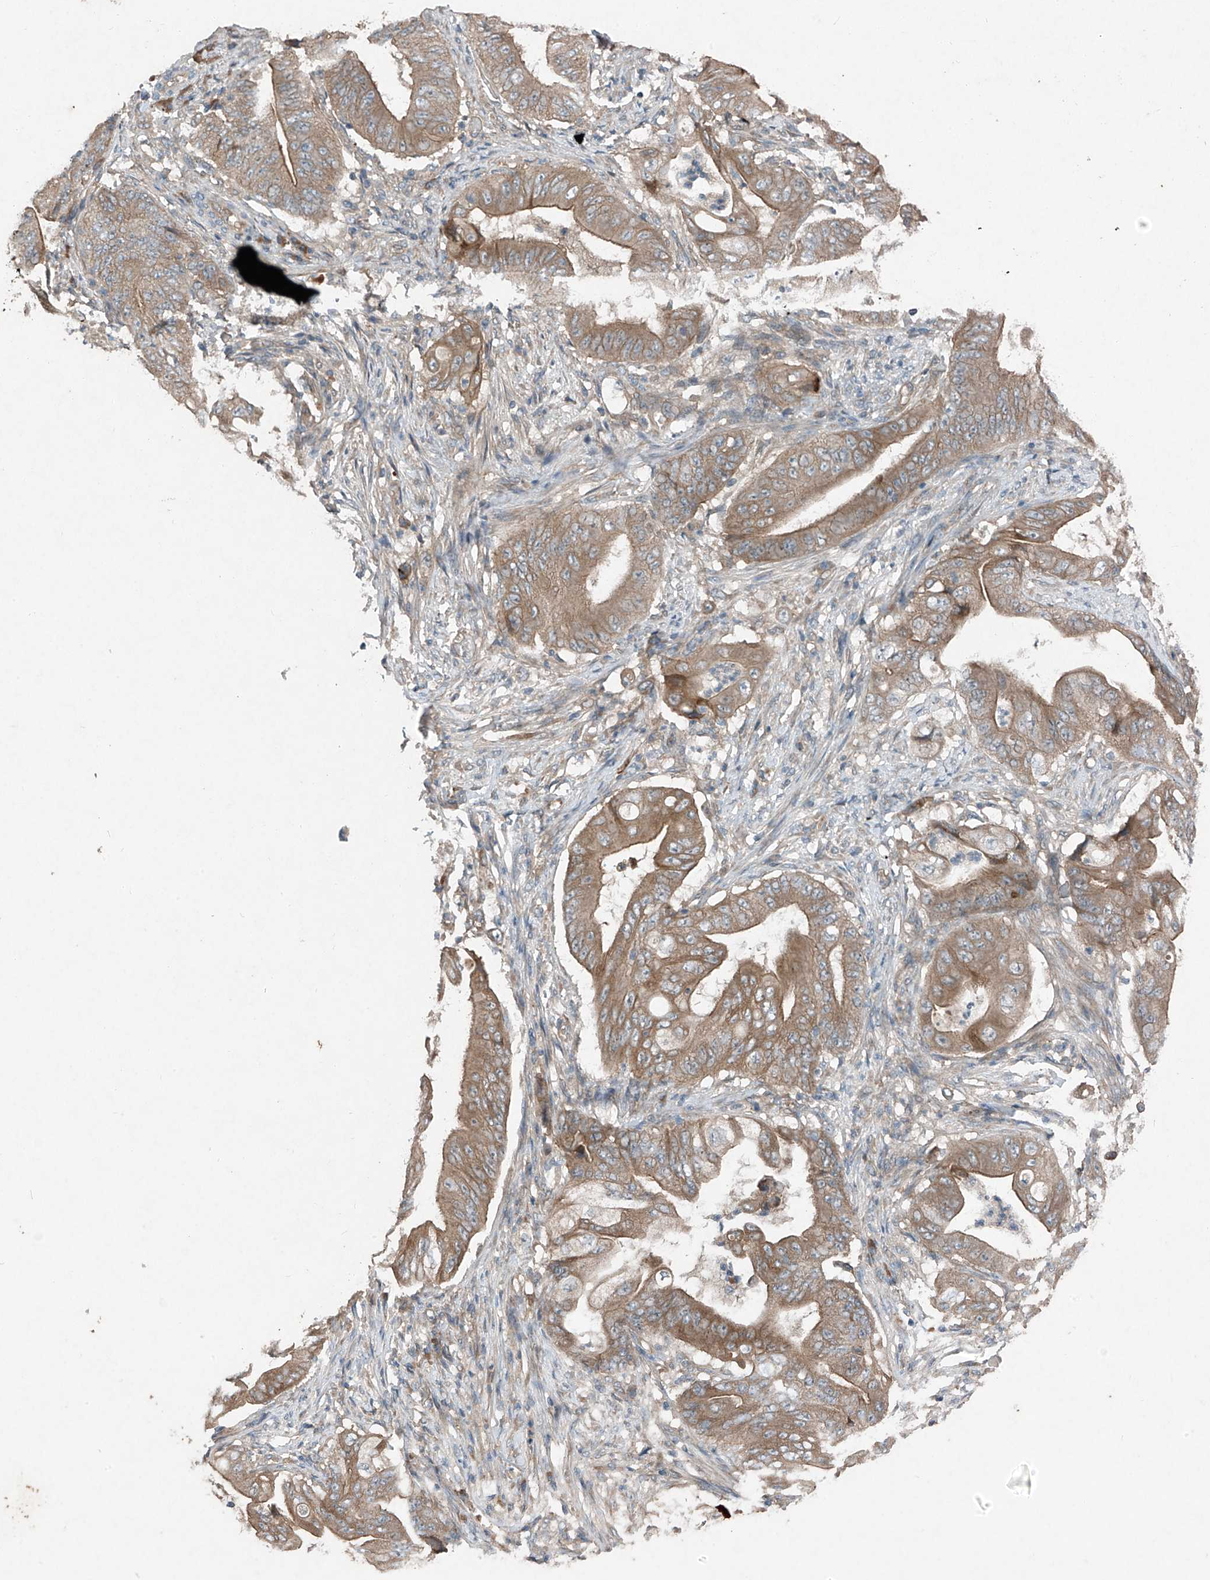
{"staining": {"intensity": "moderate", "quantity": ">75%", "location": "cytoplasmic/membranous"}, "tissue": "stomach cancer", "cell_type": "Tumor cells", "image_type": "cancer", "snomed": [{"axis": "morphology", "description": "Adenocarcinoma, NOS"}, {"axis": "topography", "description": "Stomach"}], "caption": "DAB immunohistochemical staining of human stomach cancer (adenocarcinoma) reveals moderate cytoplasmic/membranous protein positivity in about >75% of tumor cells.", "gene": "FOXRED2", "patient": {"sex": "female", "age": 73}}